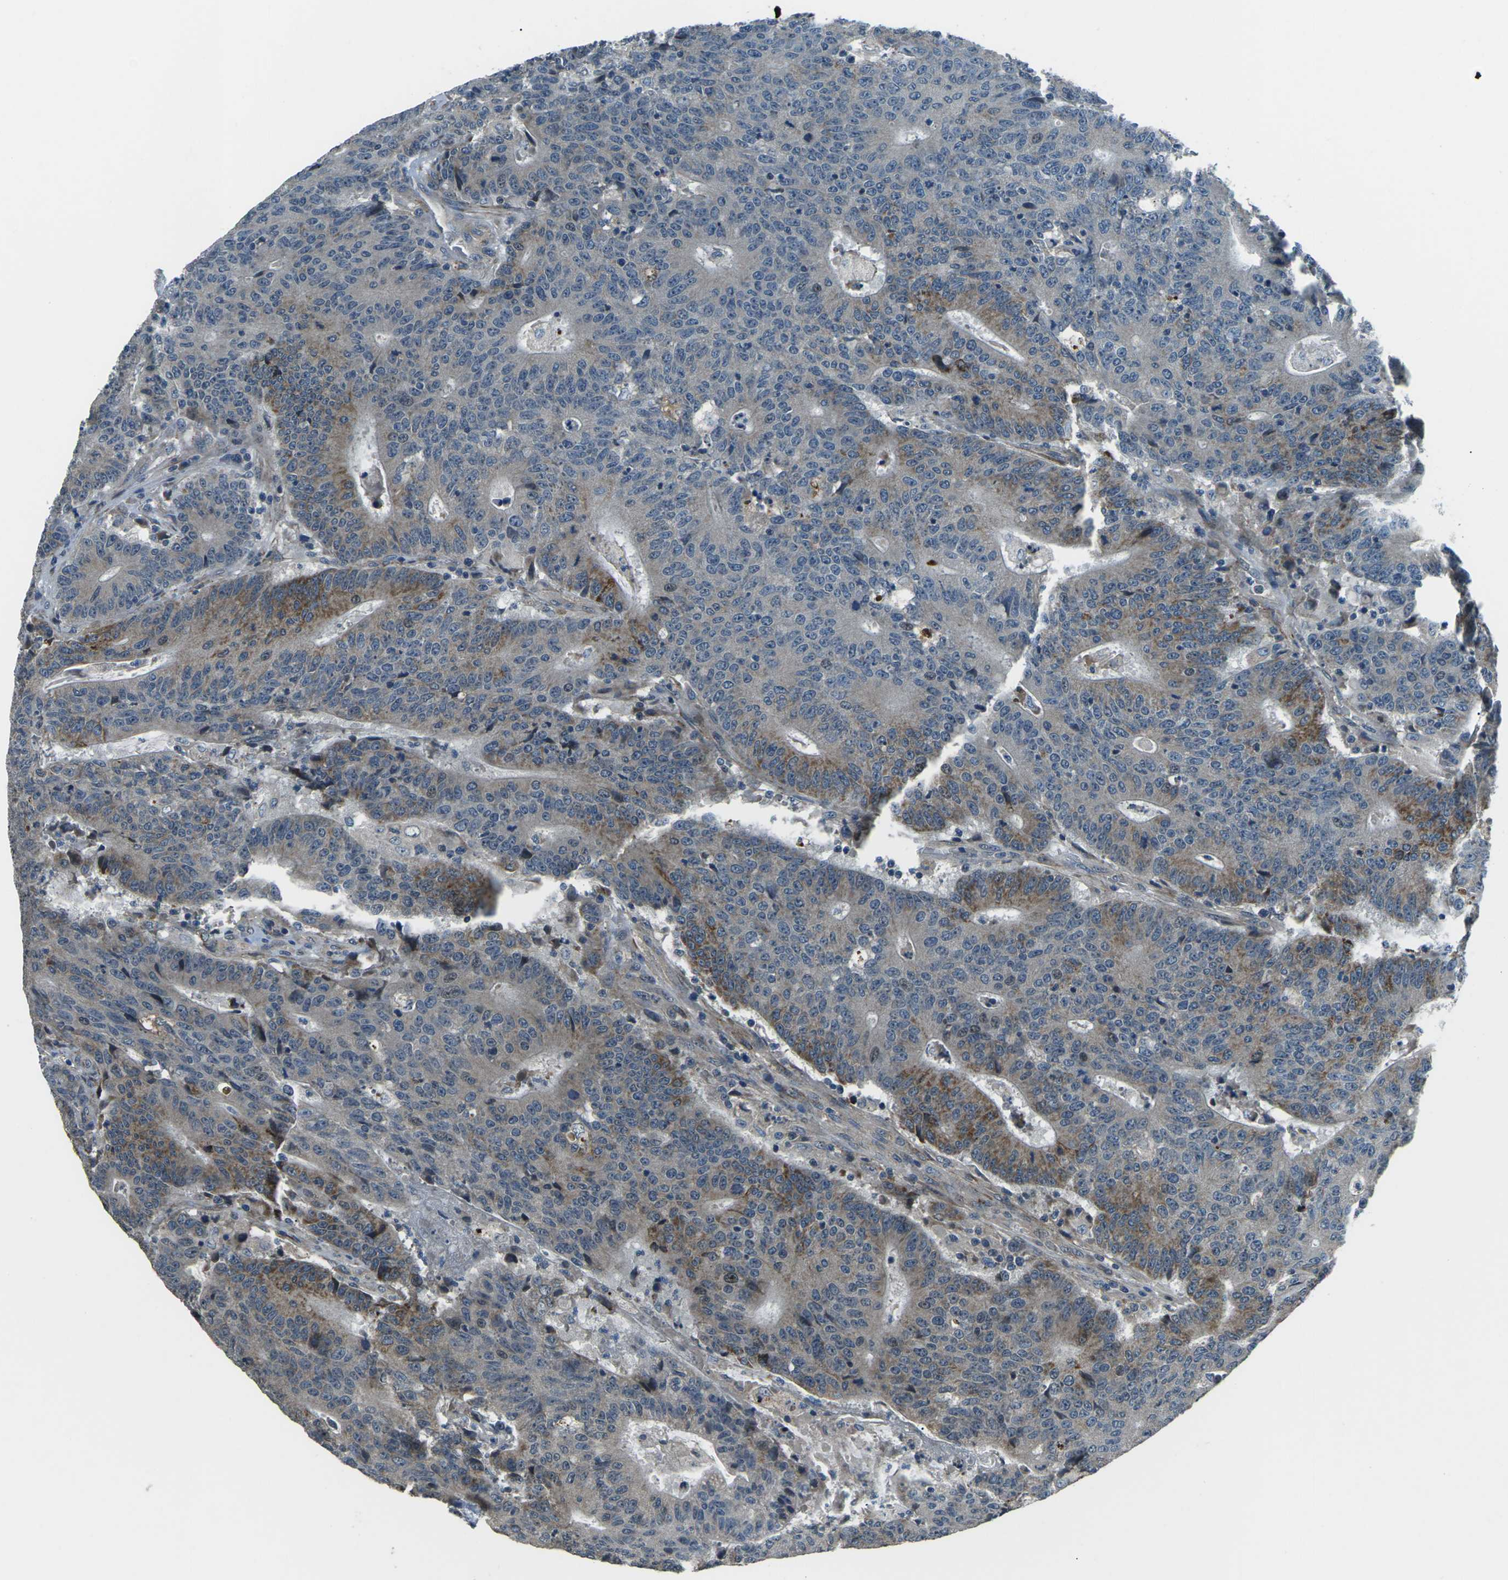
{"staining": {"intensity": "moderate", "quantity": "25%-75%", "location": "cytoplasmic/membranous"}, "tissue": "colorectal cancer", "cell_type": "Tumor cells", "image_type": "cancer", "snomed": [{"axis": "morphology", "description": "Normal tissue, NOS"}, {"axis": "morphology", "description": "Adenocarcinoma, NOS"}, {"axis": "topography", "description": "Colon"}], "caption": "Colorectal cancer (adenocarcinoma) stained for a protein (brown) demonstrates moderate cytoplasmic/membranous positive staining in approximately 25%-75% of tumor cells.", "gene": "AFAP1", "patient": {"sex": "female", "age": 75}}